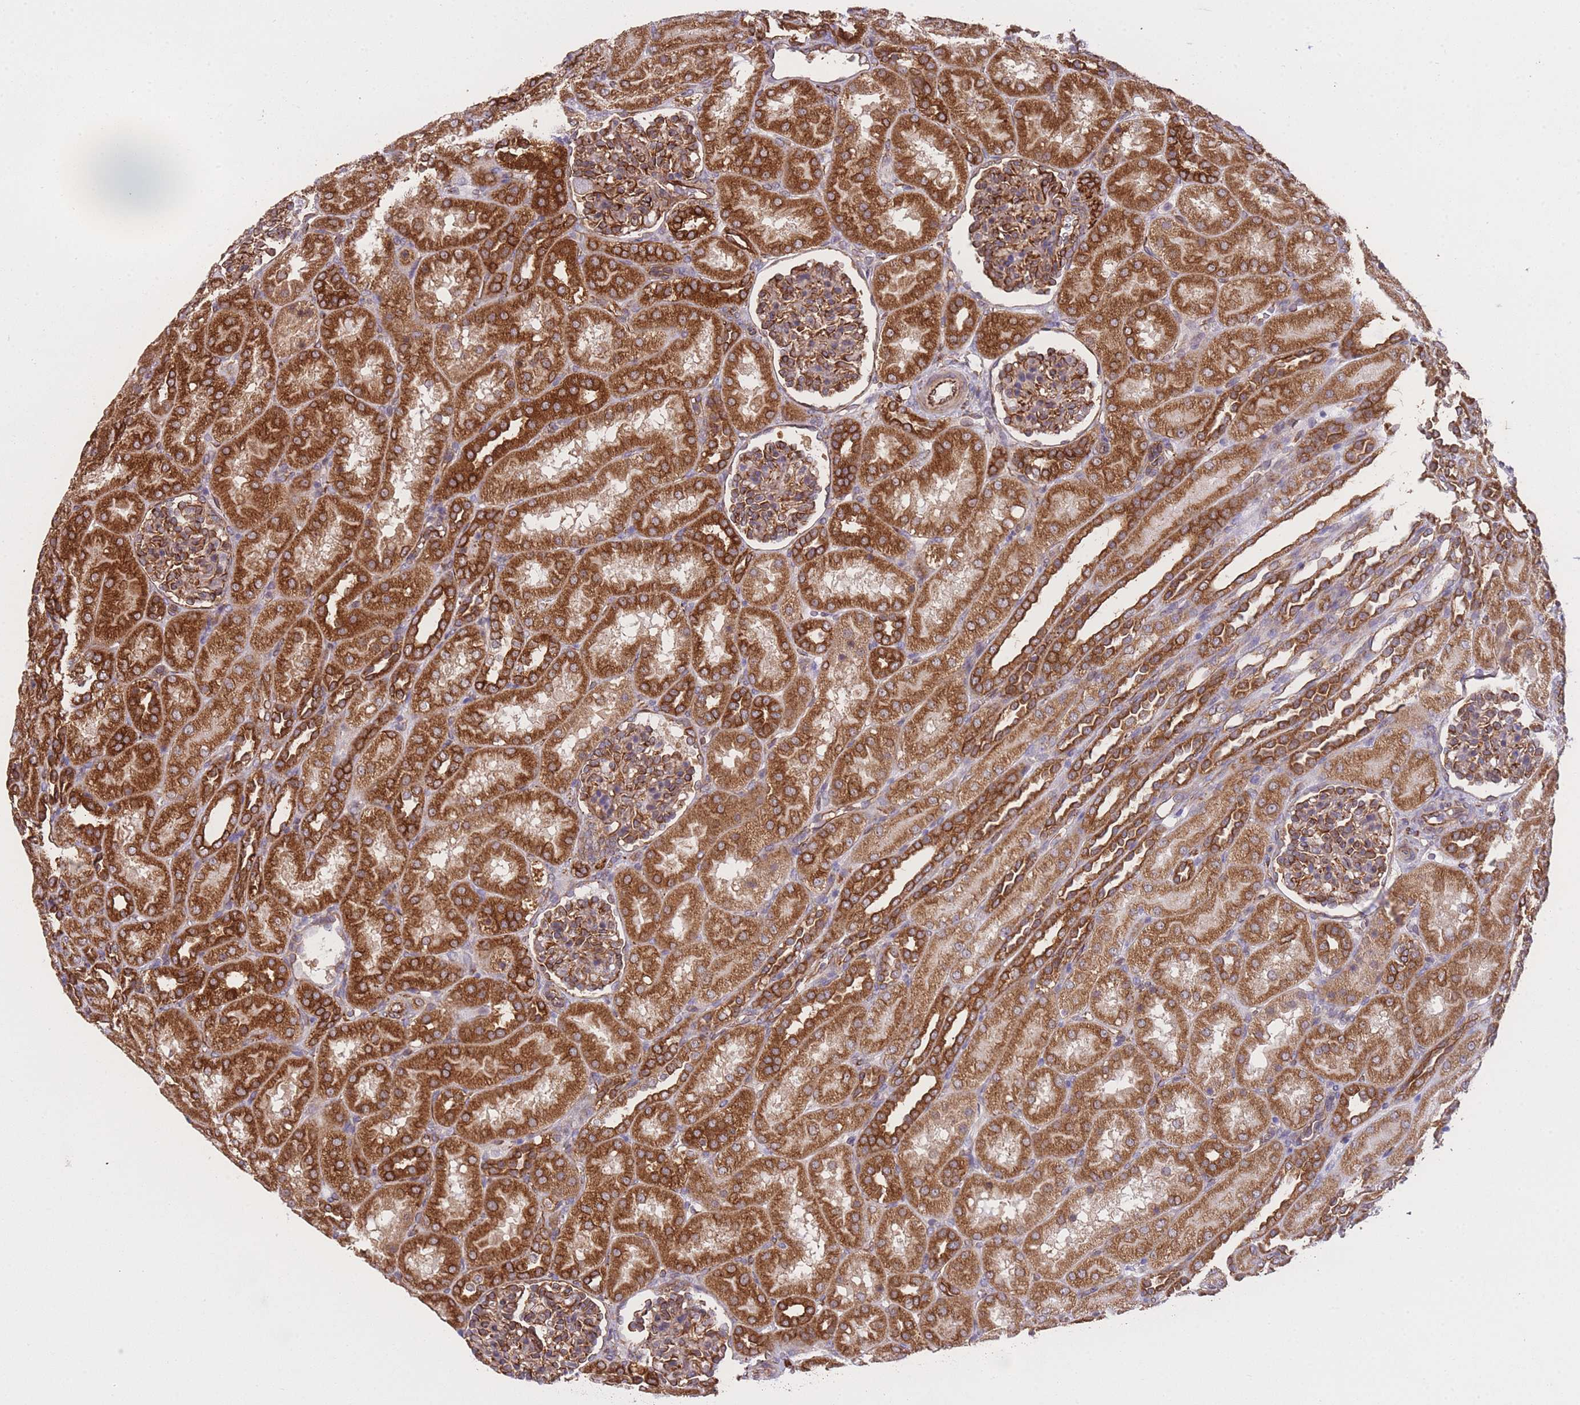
{"staining": {"intensity": "moderate", "quantity": "25%-75%", "location": "cytoplasmic/membranous"}, "tissue": "kidney", "cell_type": "Cells in glomeruli", "image_type": "normal", "snomed": [{"axis": "morphology", "description": "Normal tissue, NOS"}, {"axis": "topography", "description": "Kidney"}], "caption": "Protein staining reveals moderate cytoplasmic/membranous staining in approximately 25%-75% of cells in glomeruli in unremarkable kidney.", "gene": "EXOSC8", "patient": {"sex": "male", "age": 1}}